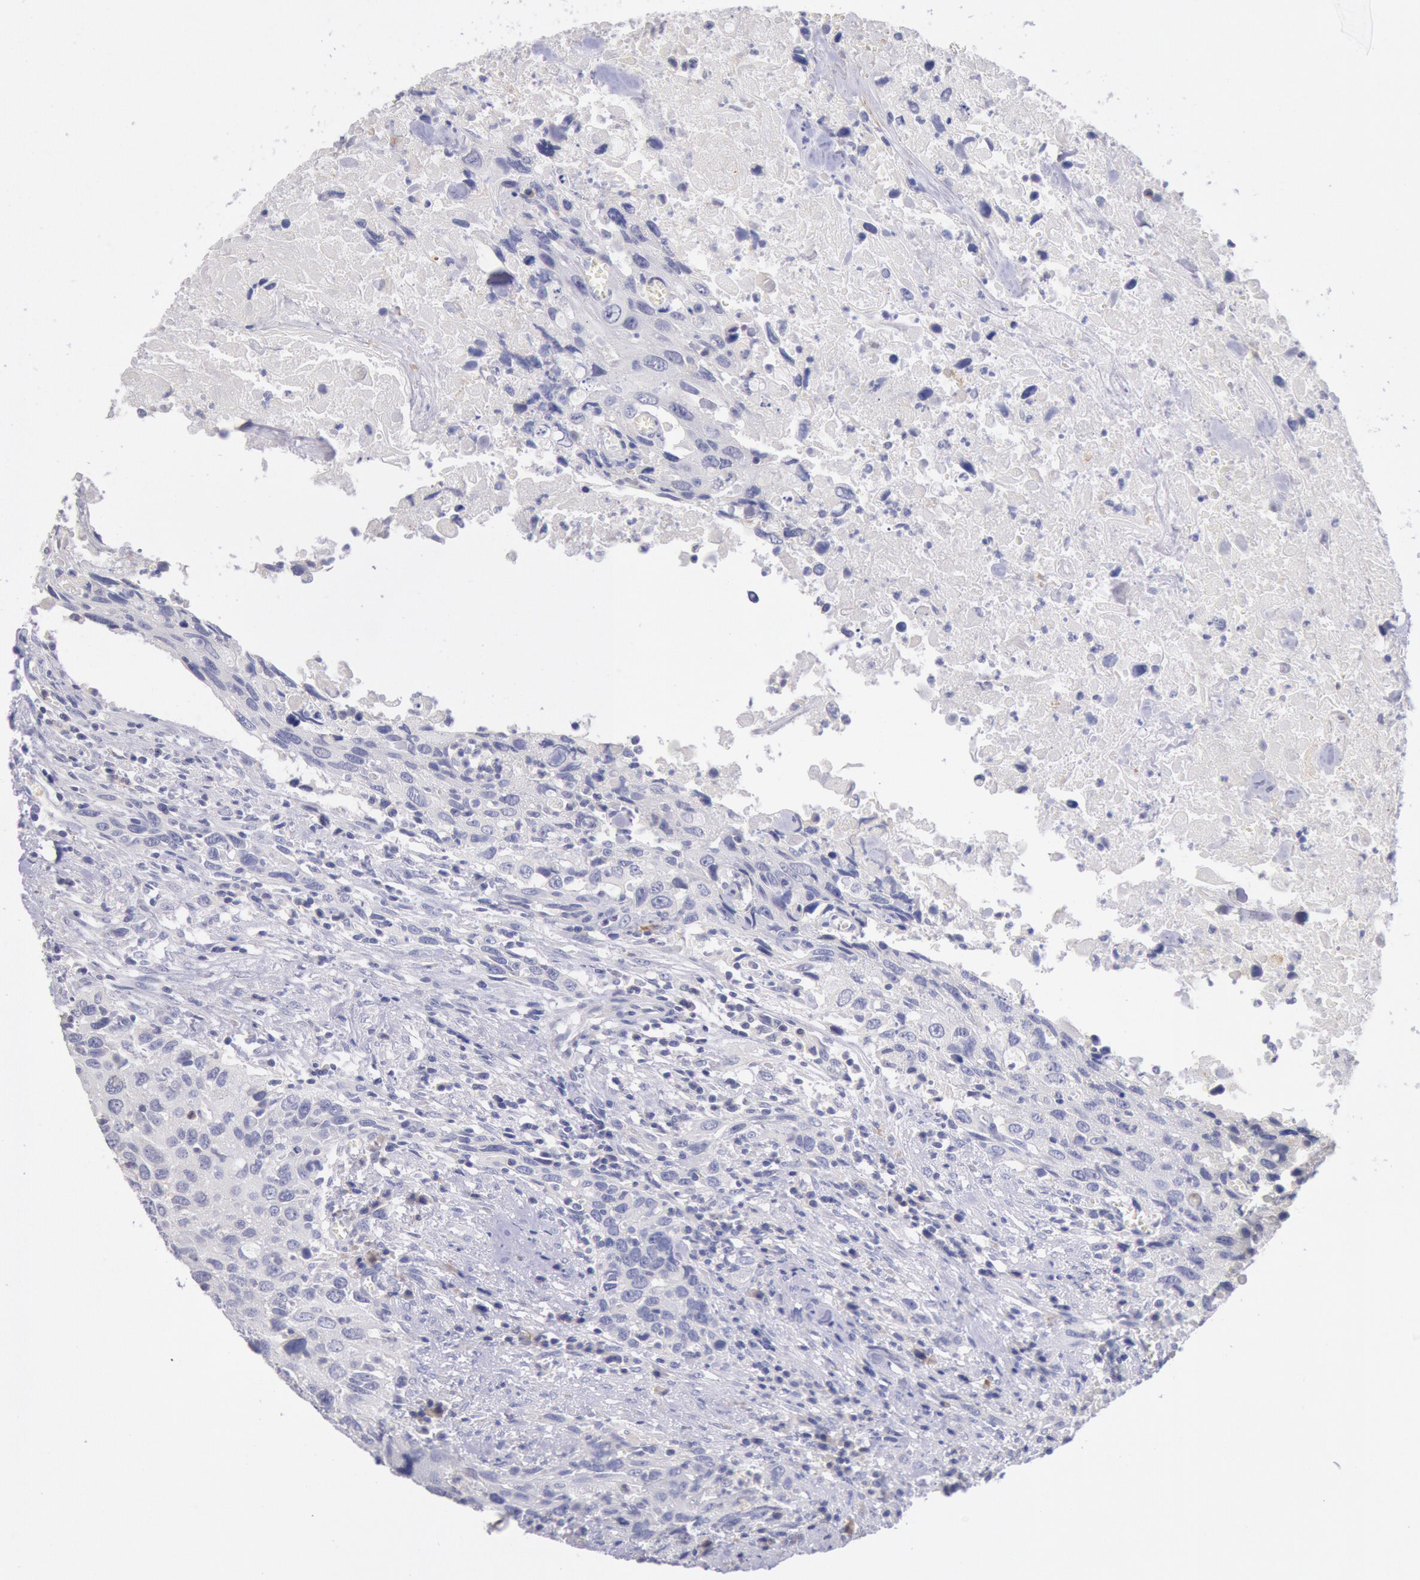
{"staining": {"intensity": "negative", "quantity": "none", "location": "none"}, "tissue": "urothelial cancer", "cell_type": "Tumor cells", "image_type": "cancer", "snomed": [{"axis": "morphology", "description": "Urothelial carcinoma, High grade"}, {"axis": "topography", "description": "Urinary bladder"}], "caption": "DAB immunohistochemical staining of urothelial cancer shows no significant positivity in tumor cells.", "gene": "GAL3ST1", "patient": {"sex": "male", "age": 71}}